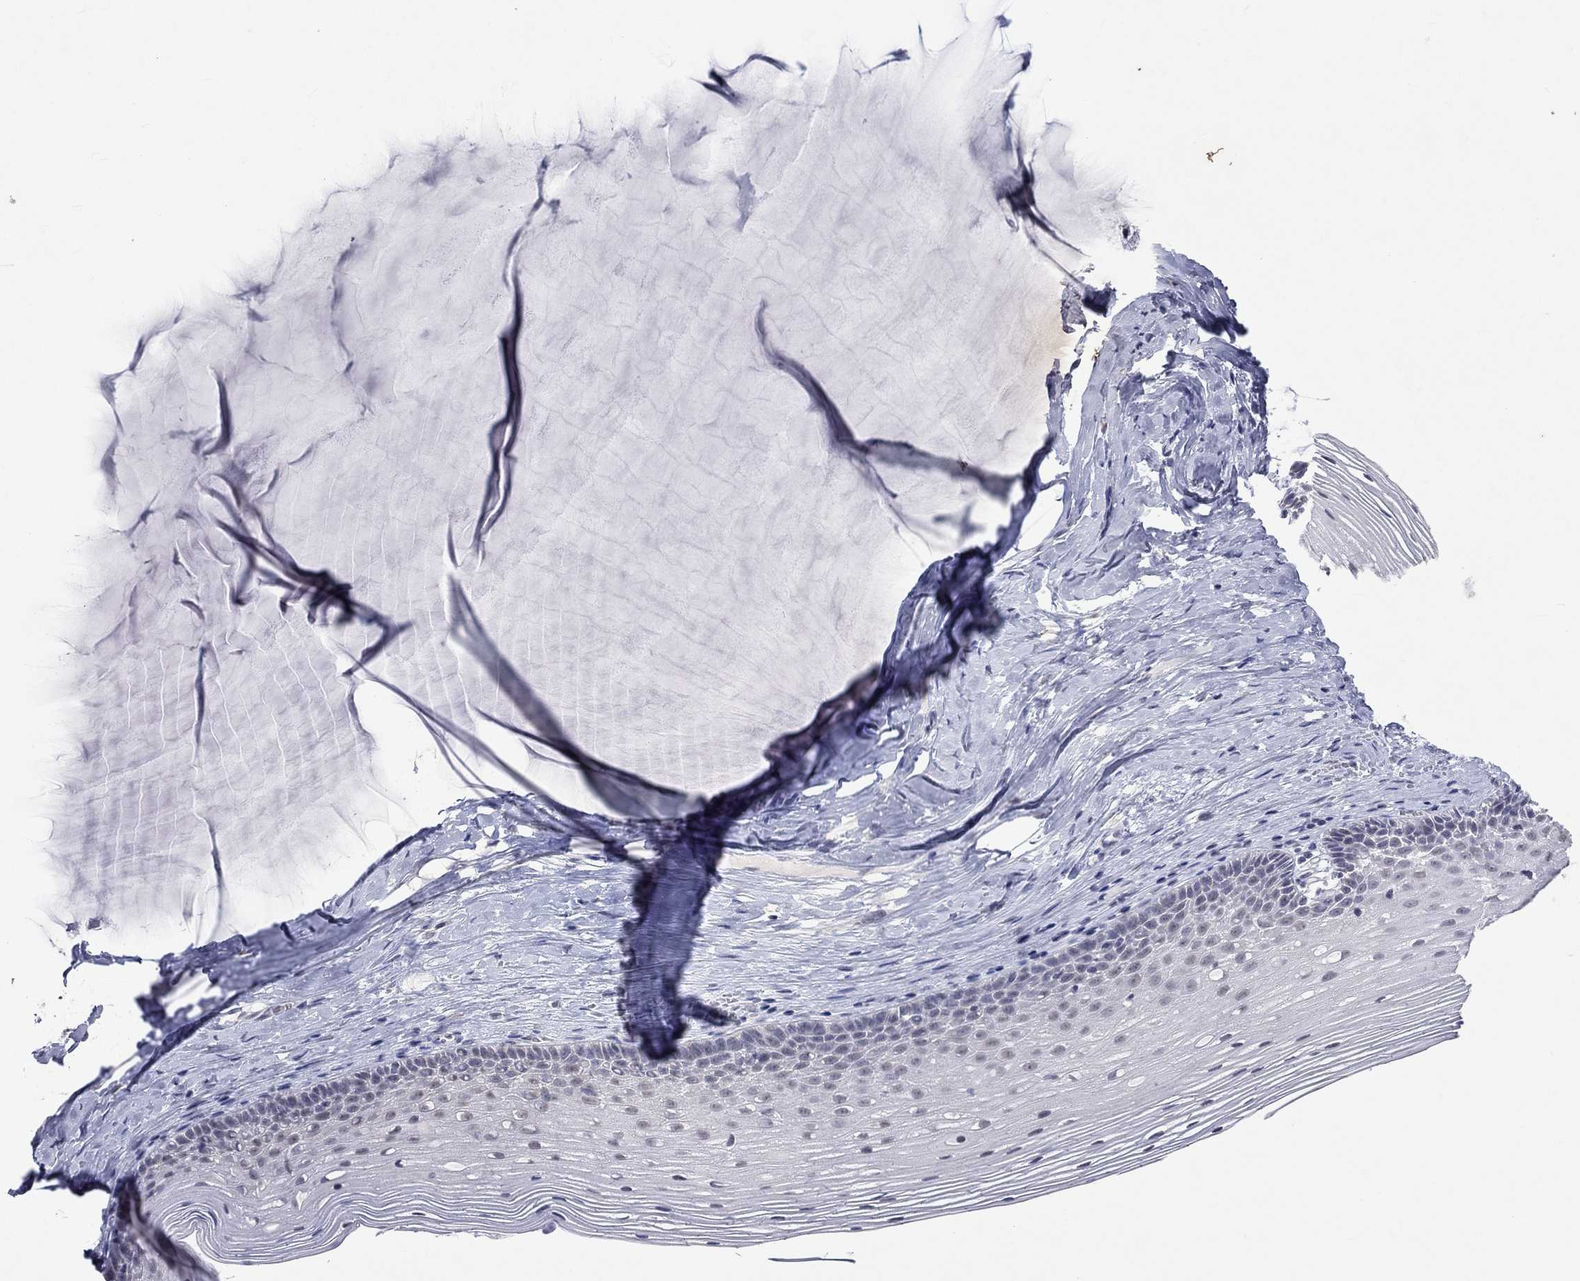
{"staining": {"intensity": "negative", "quantity": "none", "location": "none"}, "tissue": "cervix", "cell_type": "Glandular cells", "image_type": "normal", "snomed": [{"axis": "morphology", "description": "Normal tissue, NOS"}, {"axis": "topography", "description": "Cervix"}], "caption": "Immunohistochemical staining of benign human cervix demonstrates no significant positivity in glandular cells.", "gene": "TMEM143", "patient": {"sex": "female", "age": 40}}